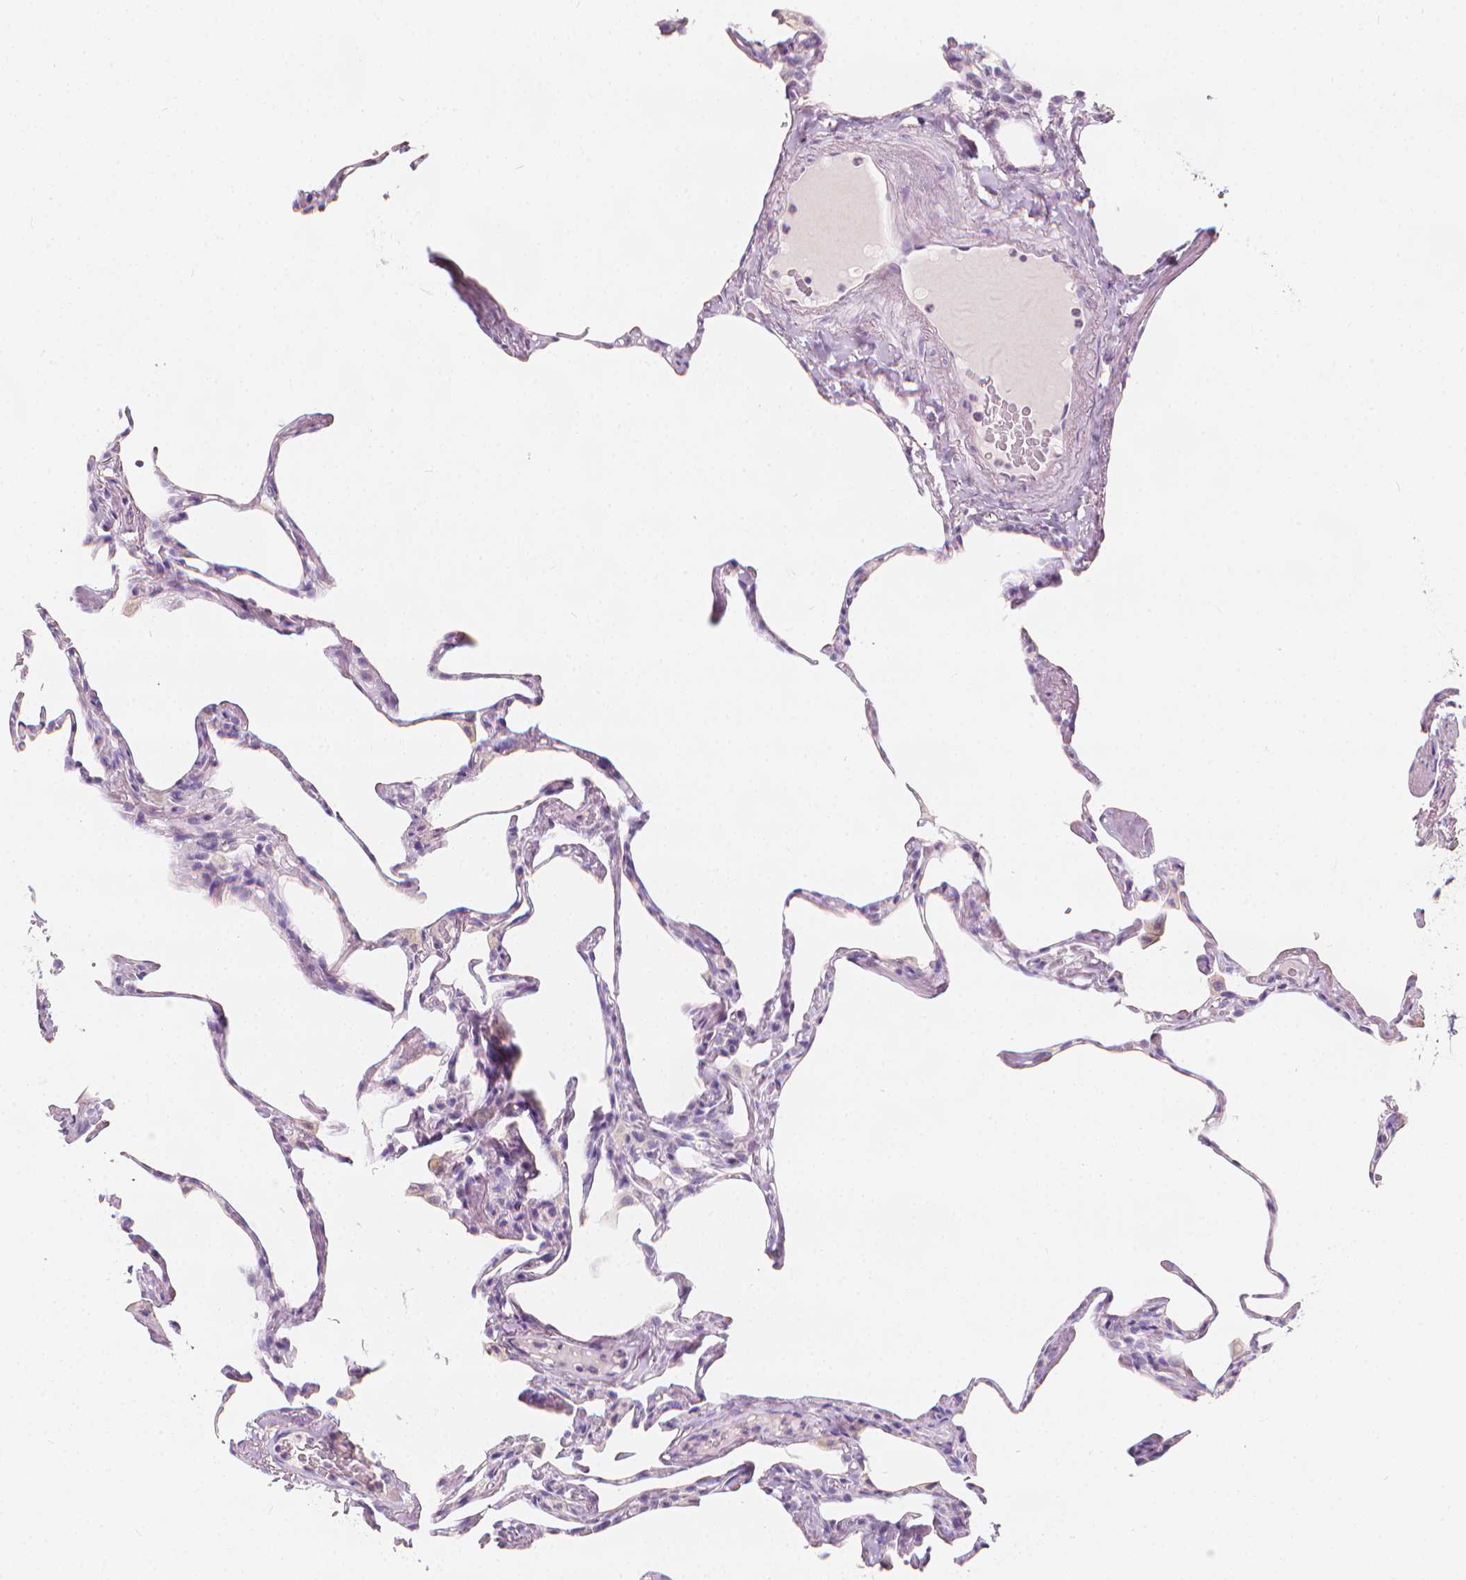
{"staining": {"intensity": "negative", "quantity": "none", "location": "none"}, "tissue": "lung", "cell_type": "Alveolar cells", "image_type": "normal", "snomed": [{"axis": "morphology", "description": "Normal tissue, NOS"}, {"axis": "topography", "description": "Lung"}], "caption": "Lung was stained to show a protein in brown. There is no significant positivity in alveolar cells. (DAB (3,3'-diaminobenzidine) IHC, high magnification).", "gene": "RBFOX1", "patient": {"sex": "male", "age": 65}}